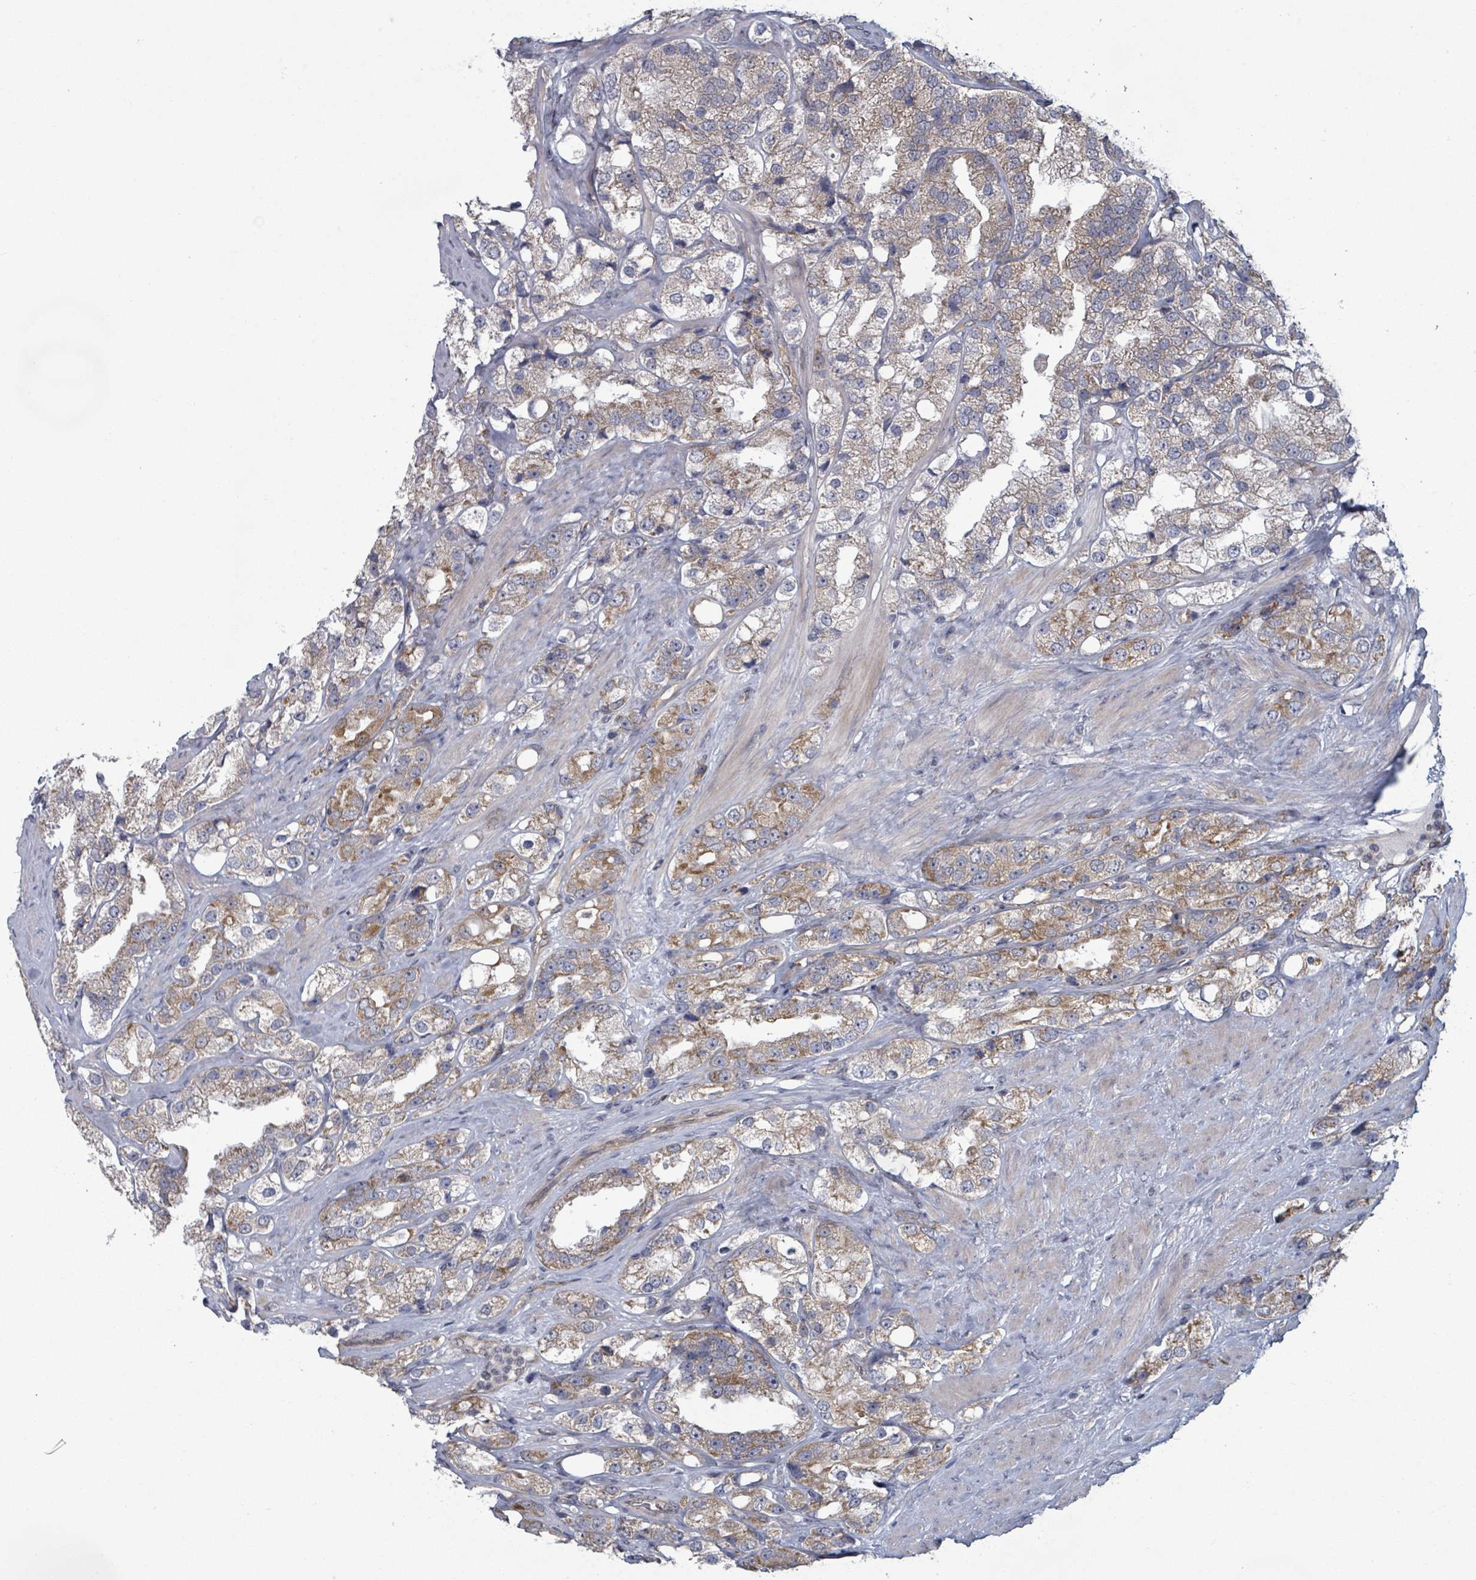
{"staining": {"intensity": "moderate", "quantity": ">75%", "location": "cytoplasmic/membranous"}, "tissue": "prostate cancer", "cell_type": "Tumor cells", "image_type": "cancer", "snomed": [{"axis": "morphology", "description": "Adenocarcinoma, NOS"}, {"axis": "topography", "description": "Prostate"}], "caption": "Protein positivity by immunohistochemistry displays moderate cytoplasmic/membranous staining in approximately >75% of tumor cells in prostate adenocarcinoma.", "gene": "FKBP1A", "patient": {"sex": "male", "age": 79}}